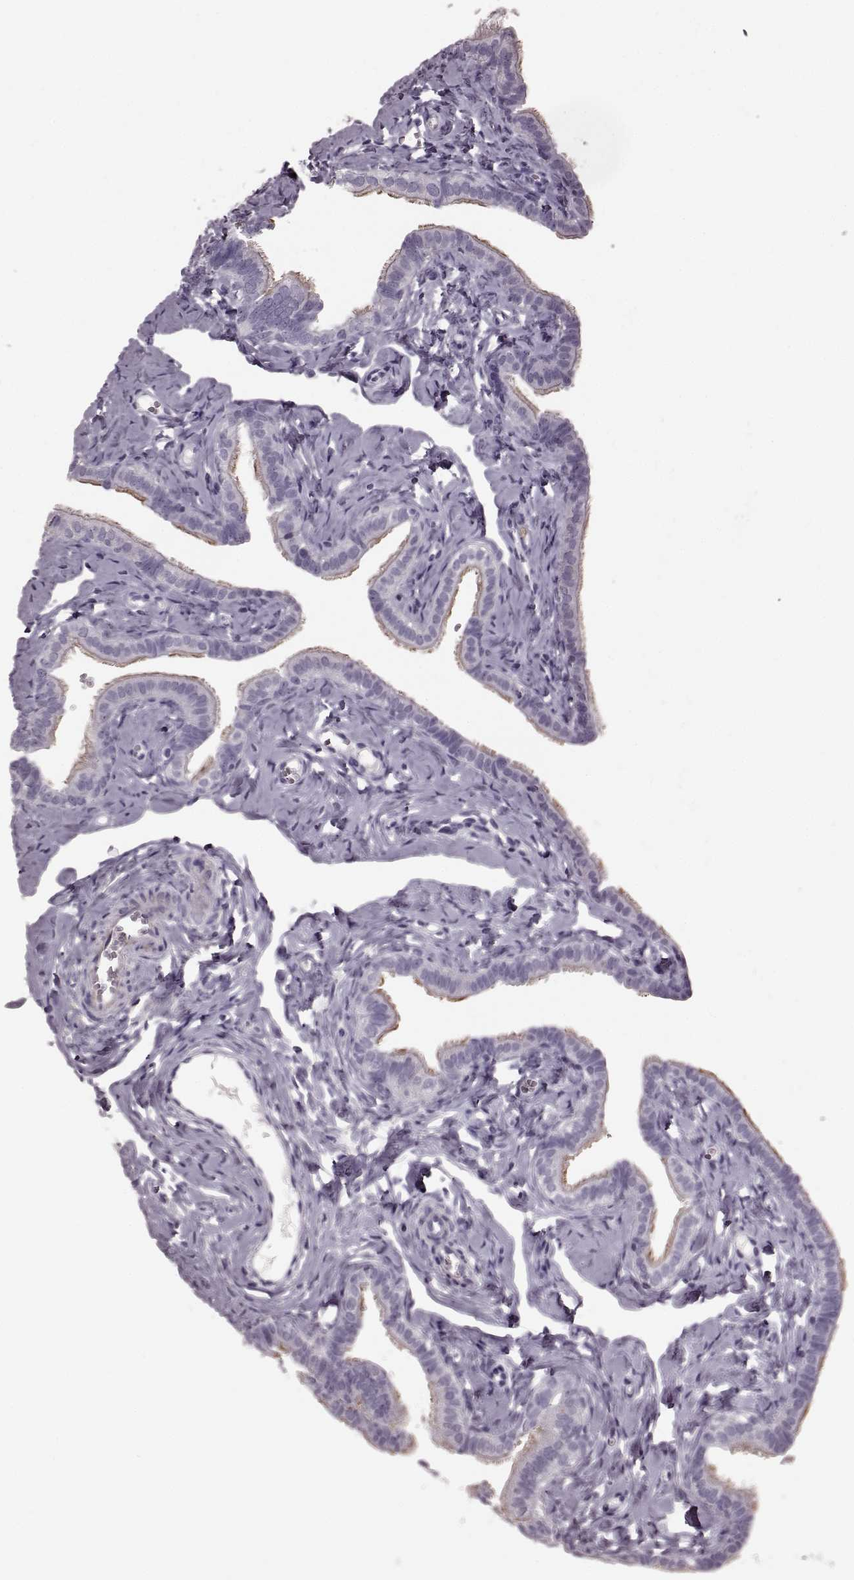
{"staining": {"intensity": "weak", "quantity": "<25%", "location": "cytoplasmic/membranous"}, "tissue": "fallopian tube", "cell_type": "Glandular cells", "image_type": "normal", "snomed": [{"axis": "morphology", "description": "Normal tissue, NOS"}, {"axis": "topography", "description": "Fallopian tube"}], "caption": "High power microscopy photomicrograph of an immunohistochemistry (IHC) micrograph of unremarkable fallopian tube, revealing no significant staining in glandular cells.", "gene": "CST7", "patient": {"sex": "female", "age": 41}}